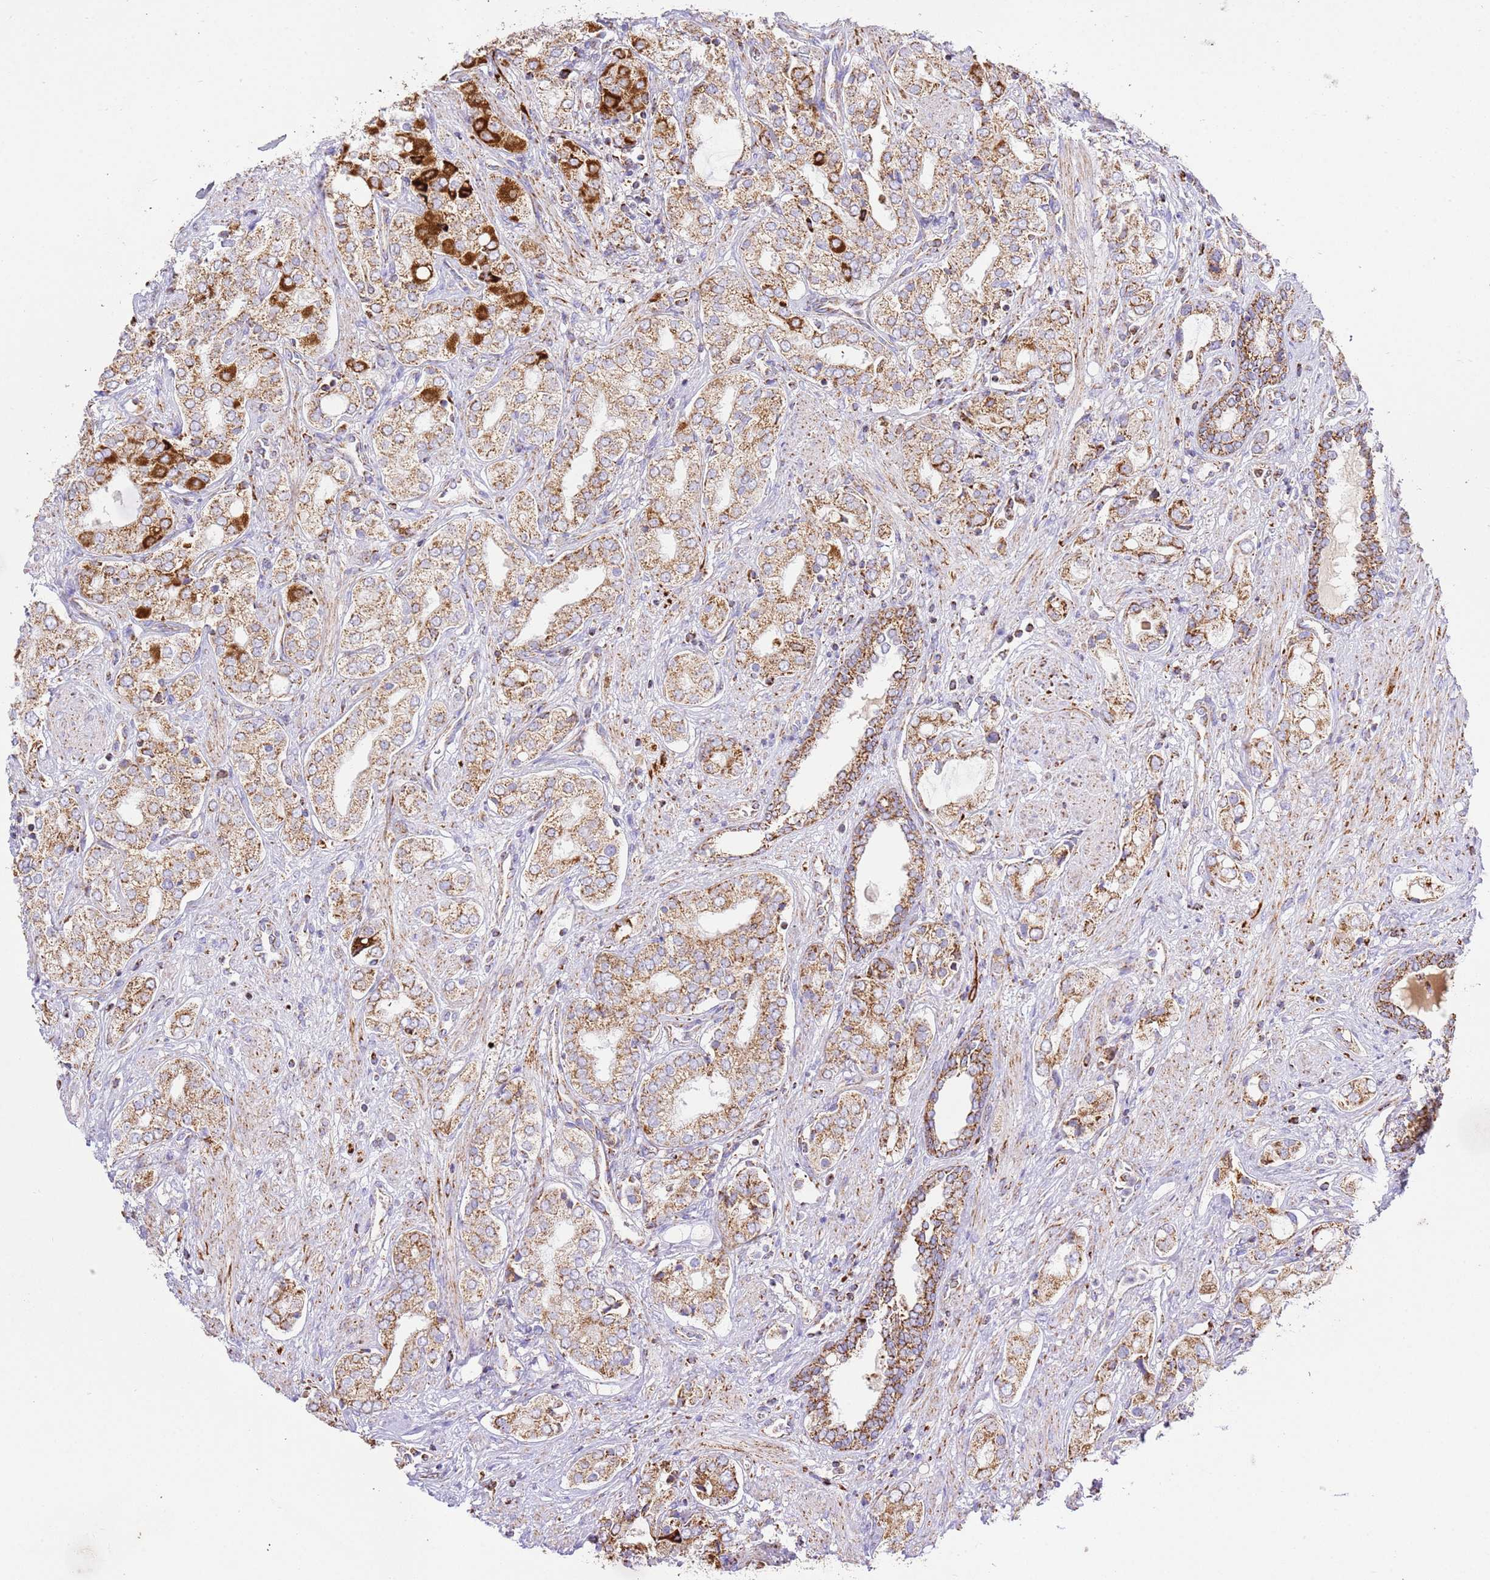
{"staining": {"intensity": "strong", "quantity": "25%-75%", "location": "cytoplasmic/membranous"}, "tissue": "prostate cancer", "cell_type": "Tumor cells", "image_type": "cancer", "snomed": [{"axis": "morphology", "description": "Adenocarcinoma, High grade"}, {"axis": "topography", "description": "Prostate"}], "caption": "Immunohistochemical staining of prostate cancer (adenocarcinoma (high-grade)) reveals strong cytoplasmic/membranous protein staining in approximately 25%-75% of tumor cells.", "gene": "ZBTB39", "patient": {"sex": "male", "age": 71}}